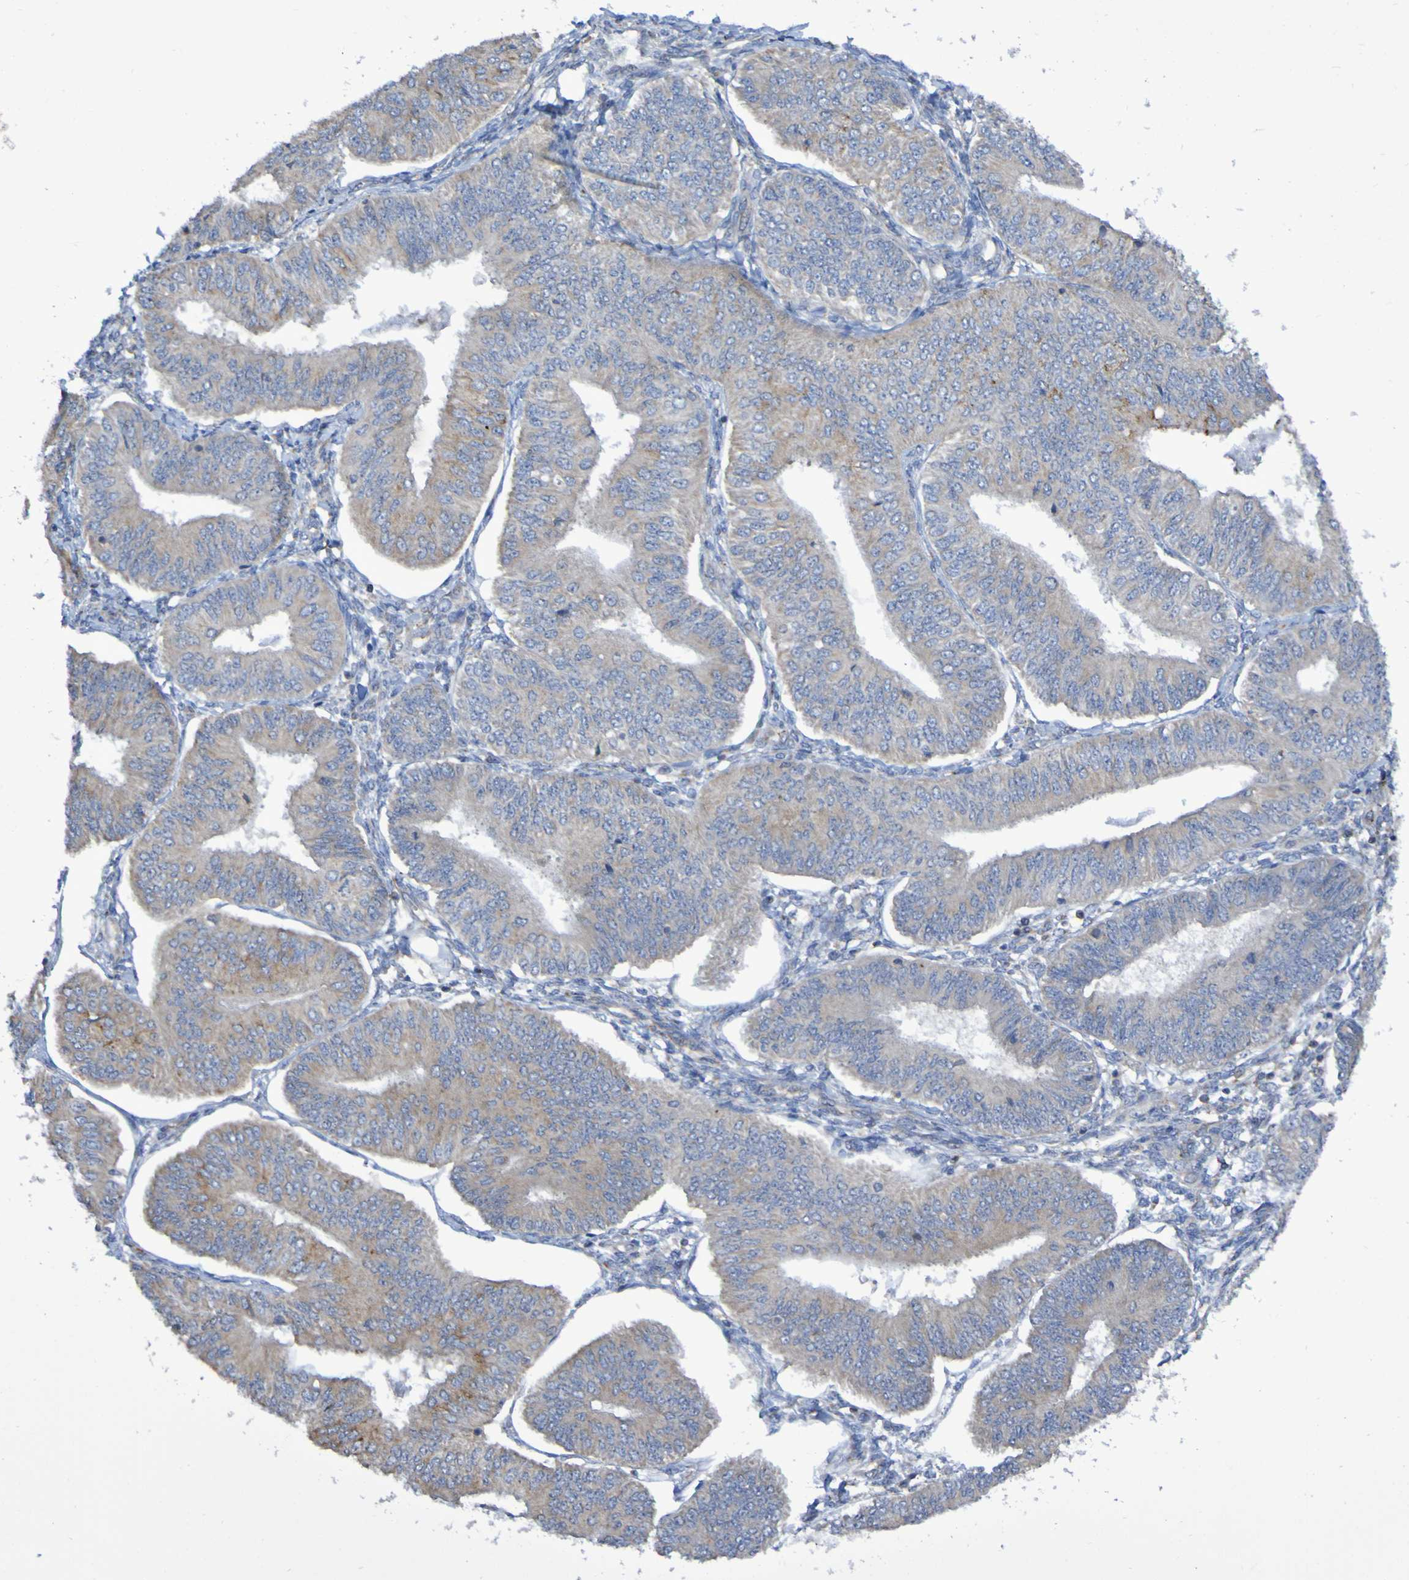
{"staining": {"intensity": "weak", "quantity": ">75%", "location": "cytoplasmic/membranous"}, "tissue": "endometrial cancer", "cell_type": "Tumor cells", "image_type": "cancer", "snomed": [{"axis": "morphology", "description": "Adenocarcinoma, NOS"}, {"axis": "topography", "description": "Endometrium"}], "caption": "Adenocarcinoma (endometrial) stained with a protein marker demonstrates weak staining in tumor cells.", "gene": "LMBRD2", "patient": {"sex": "female", "age": 58}}